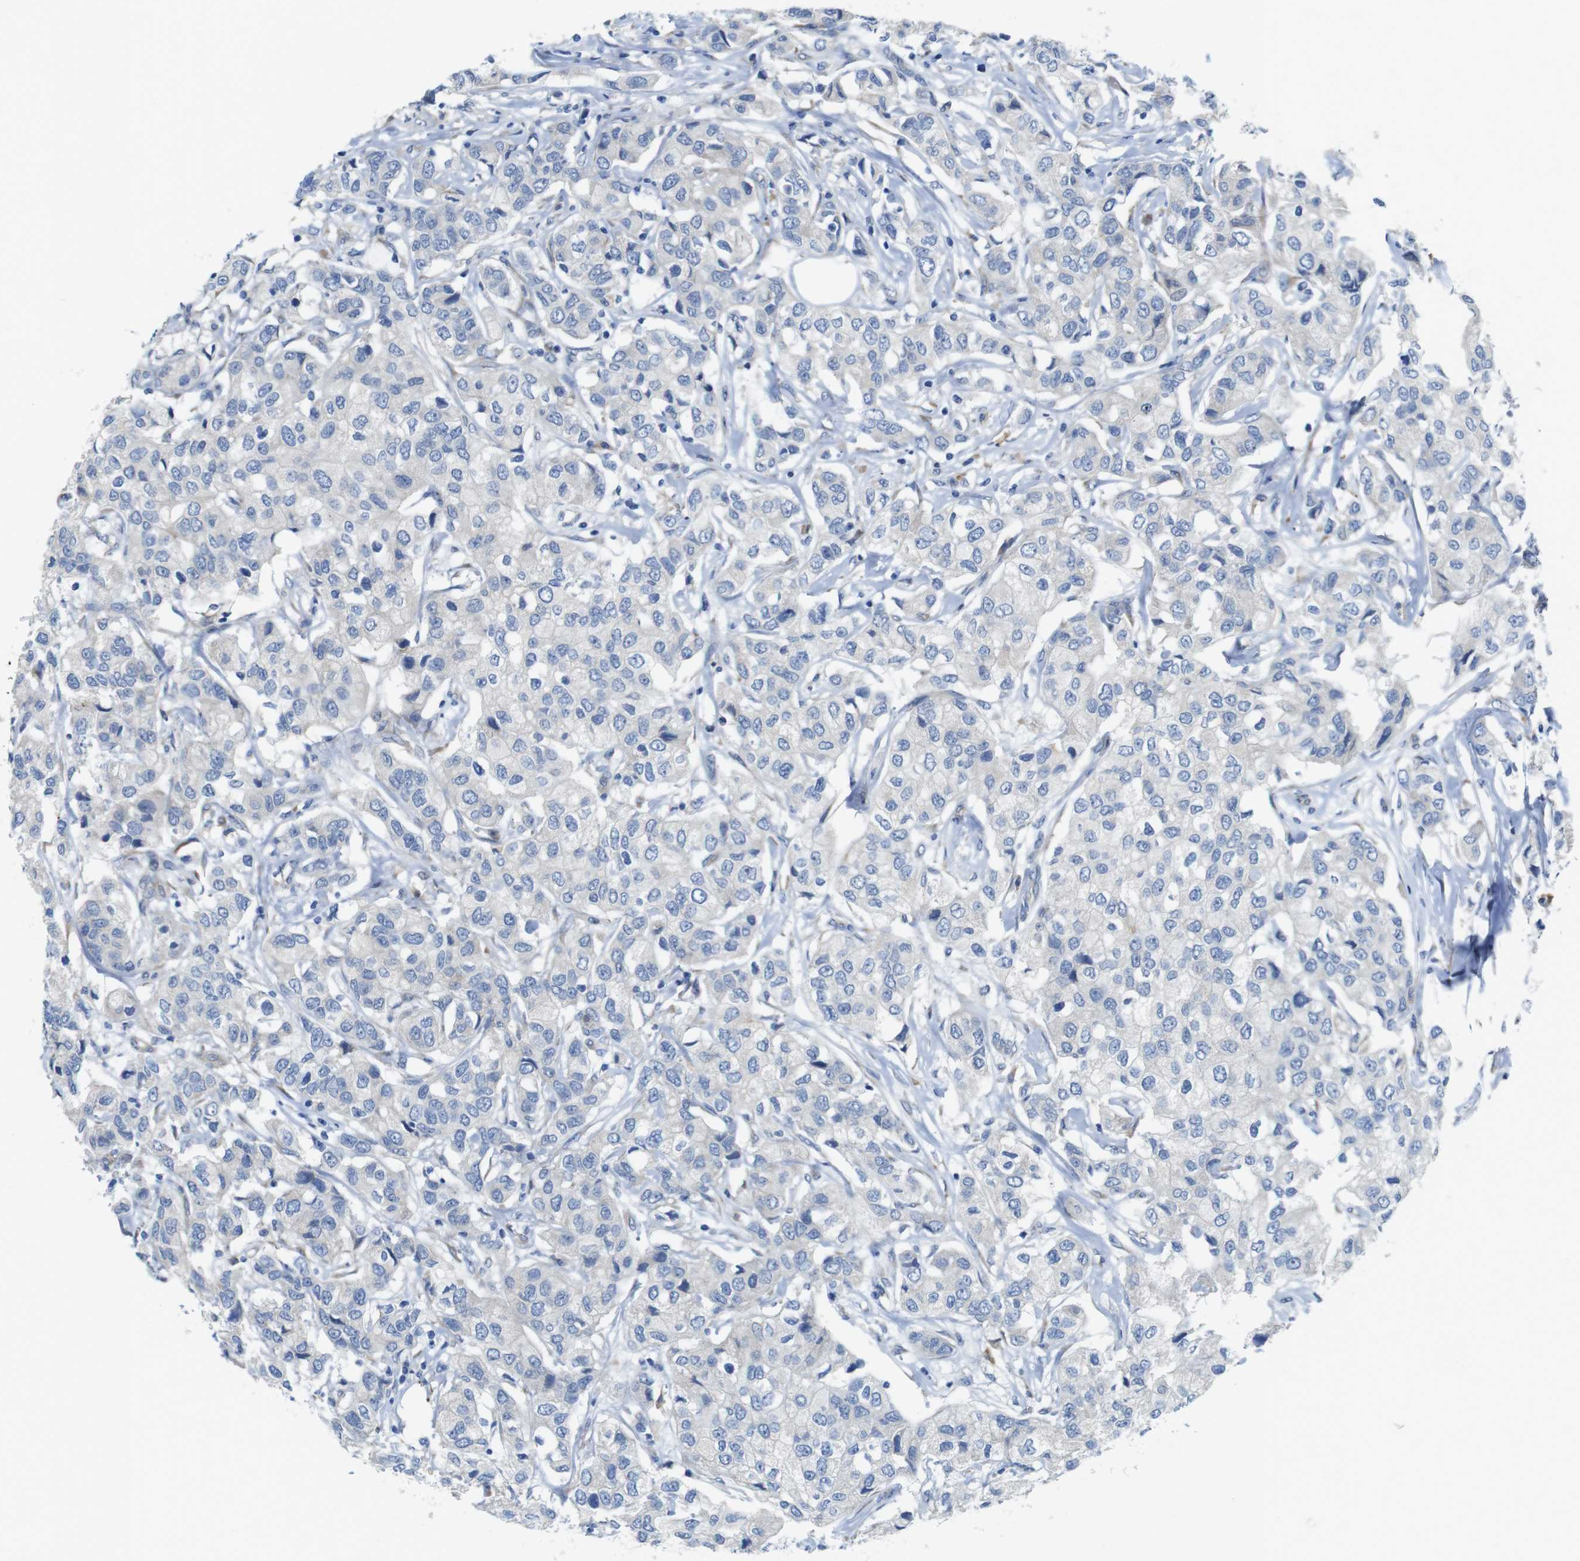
{"staining": {"intensity": "negative", "quantity": "none", "location": "none"}, "tissue": "breast cancer", "cell_type": "Tumor cells", "image_type": "cancer", "snomed": [{"axis": "morphology", "description": "Duct carcinoma"}, {"axis": "topography", "description": "Breast"}], "caption": "Micrograph shows no significant protein expression in tumor cells of invasive ductal carcinoma (breast).", "gene": "TMEM234", "patient": {"sex": "female", "age": 80}}